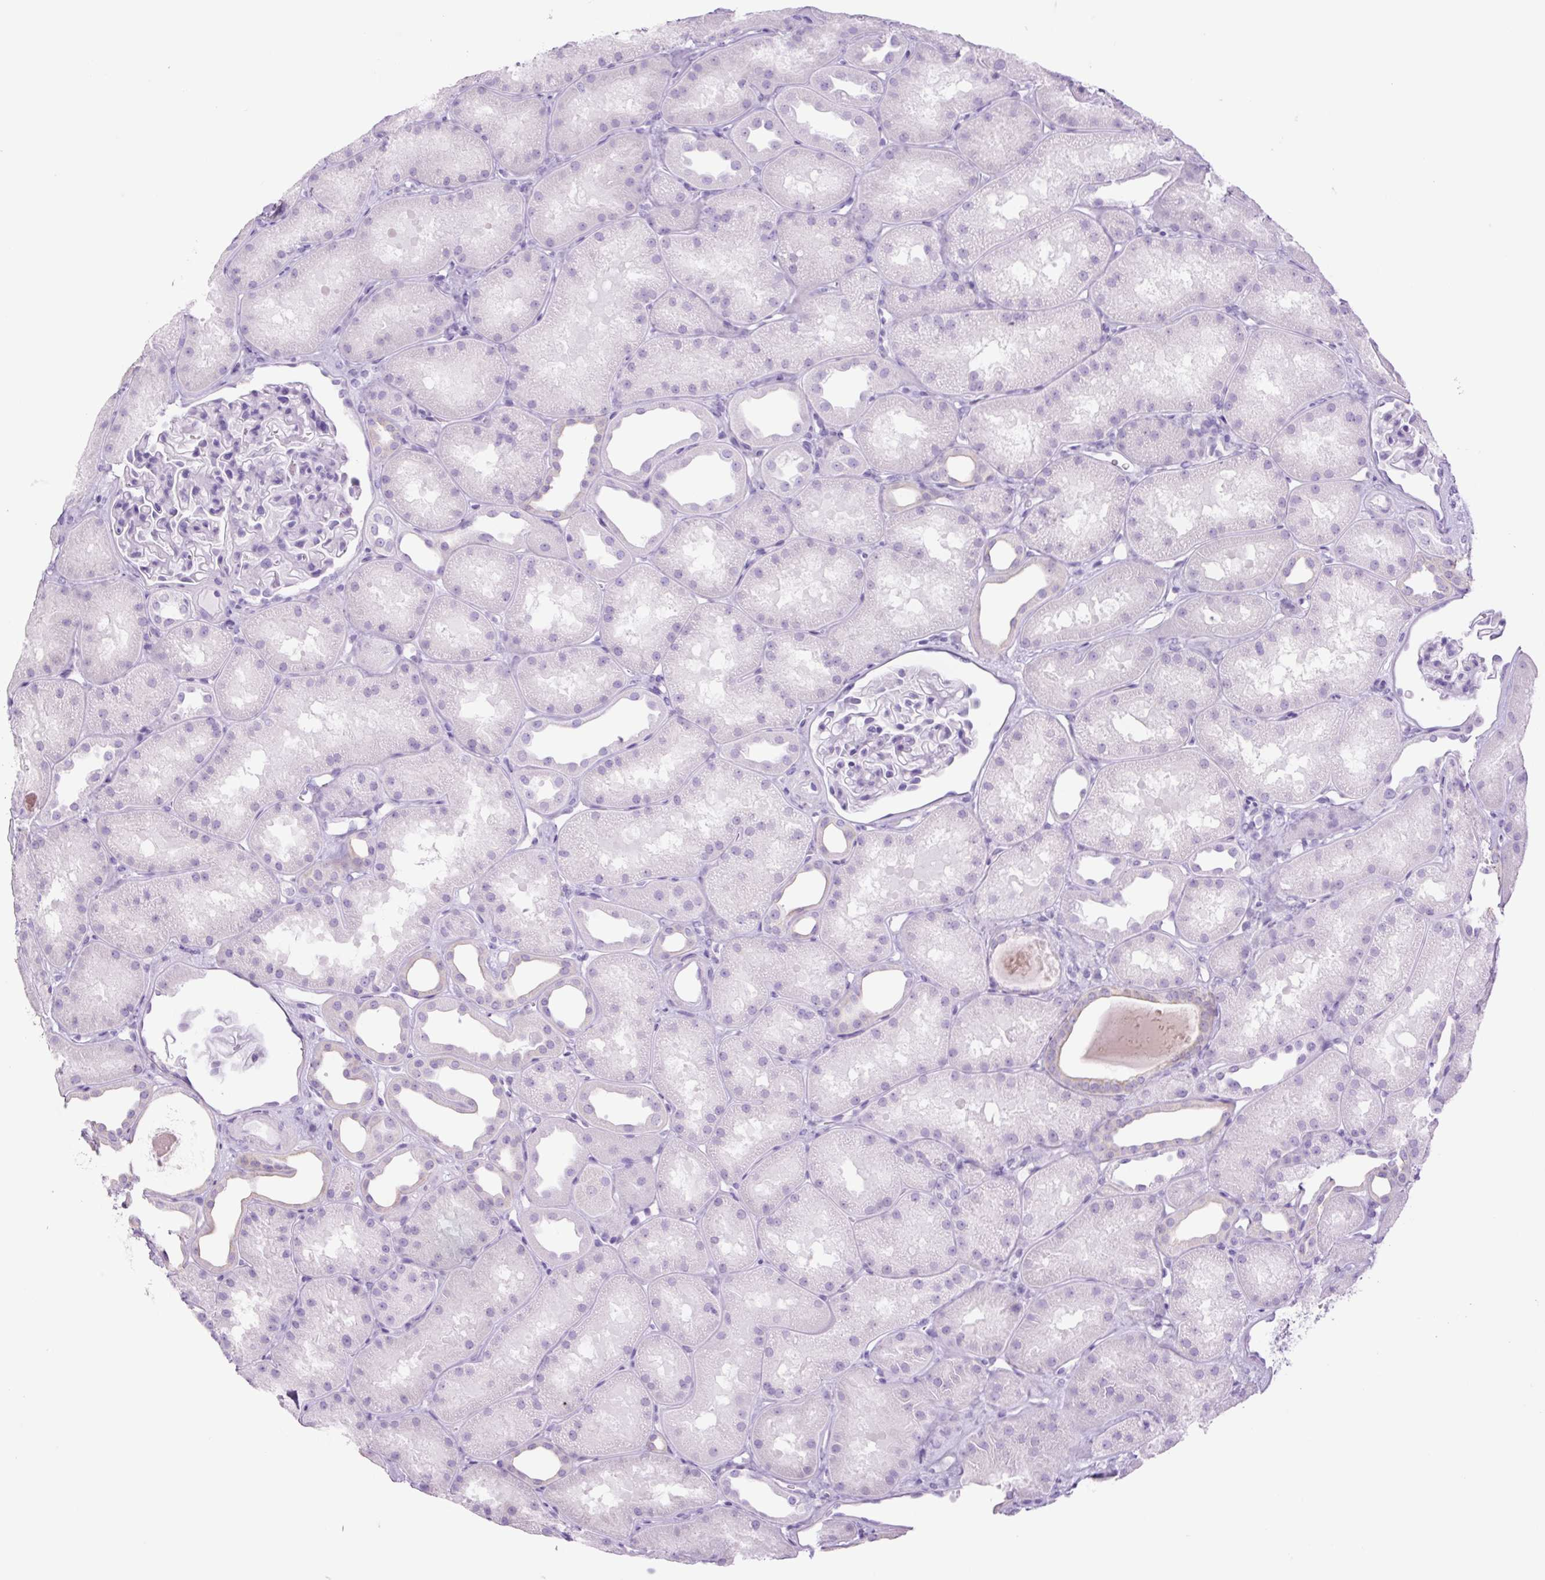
{"staining": {"intensity": "negative", "quantity": "none", "location": "none"}, "tissue": "kidney", "cell_type": "Cells in glomeruli", "image_type": "normal", "snomed": [{"axis": "morphology", "description": "Normal tissue, NOS"}, {"axis": "topography", "description": "Kidney"}], "caption": "The histopathology image exhibits no staining of cells in glomeruli in benign kidney. (Immunohistochemistry (ihc), brightfield microscopy, high magnification).", "gene": "TFF2", "patient": {"sex": "male", "age": 61}}